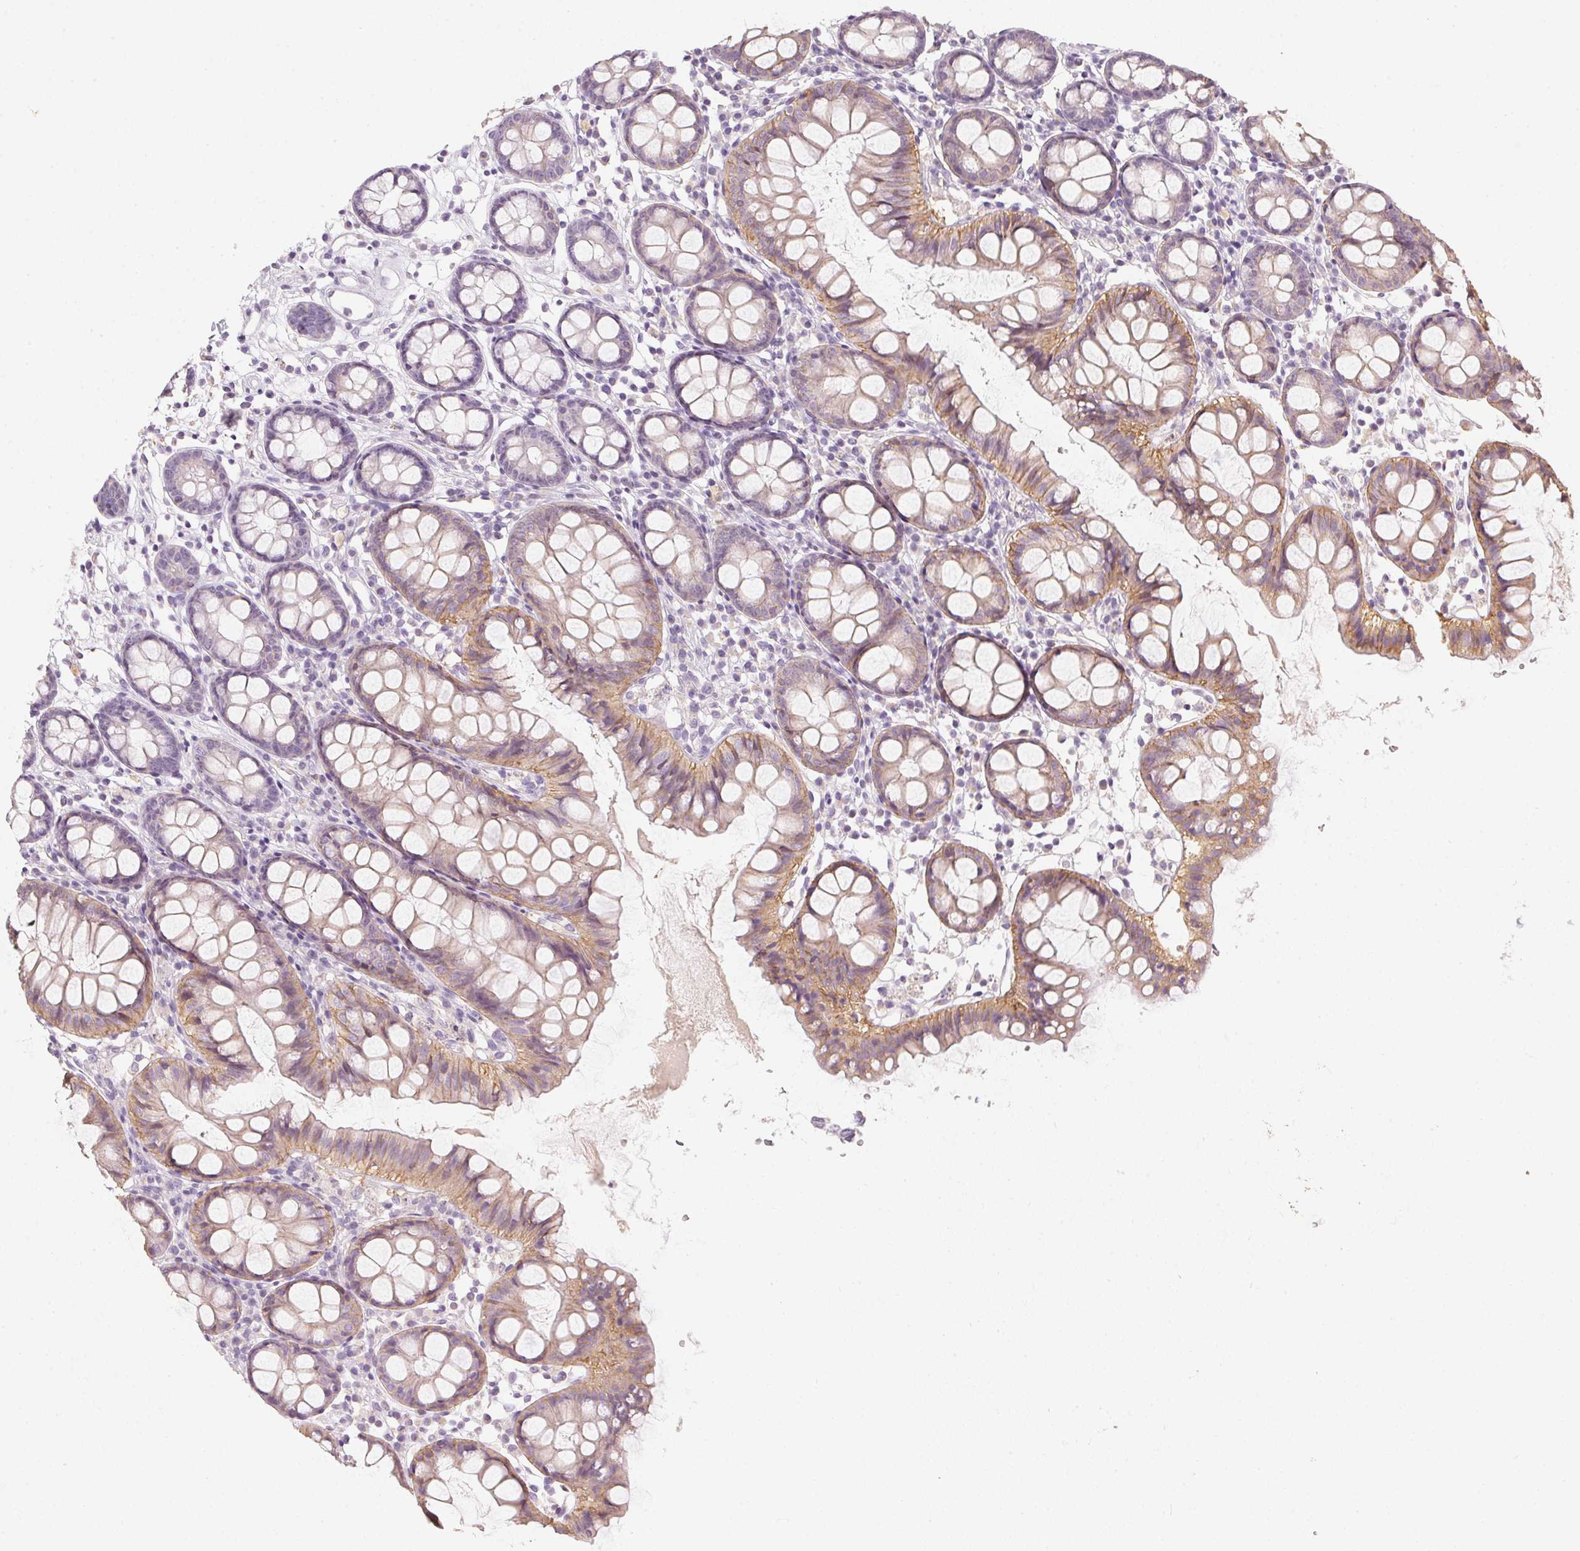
{"staining": {"intensity": "negative", "quantity": "none", "location": "none"}, "tissue": "colon", "cell_type": "Endothelial cells", "image_type": "normal", "snomed": [{"axis": "morphology", "description": "Normal tissue, NOS"}, {"axis": "topography", "description": "Colon"}], "caption": "A high-resolution image shows immunohistochemistry (IHC) staining of normal colon, which reveals no significant expression in endothelial cells. (DAB (3,3'-diaminobenzidine) immunohistochemistry, high magnification).", "gene": "TMEM72", "patient": {"sex": "female", "age": 84}}